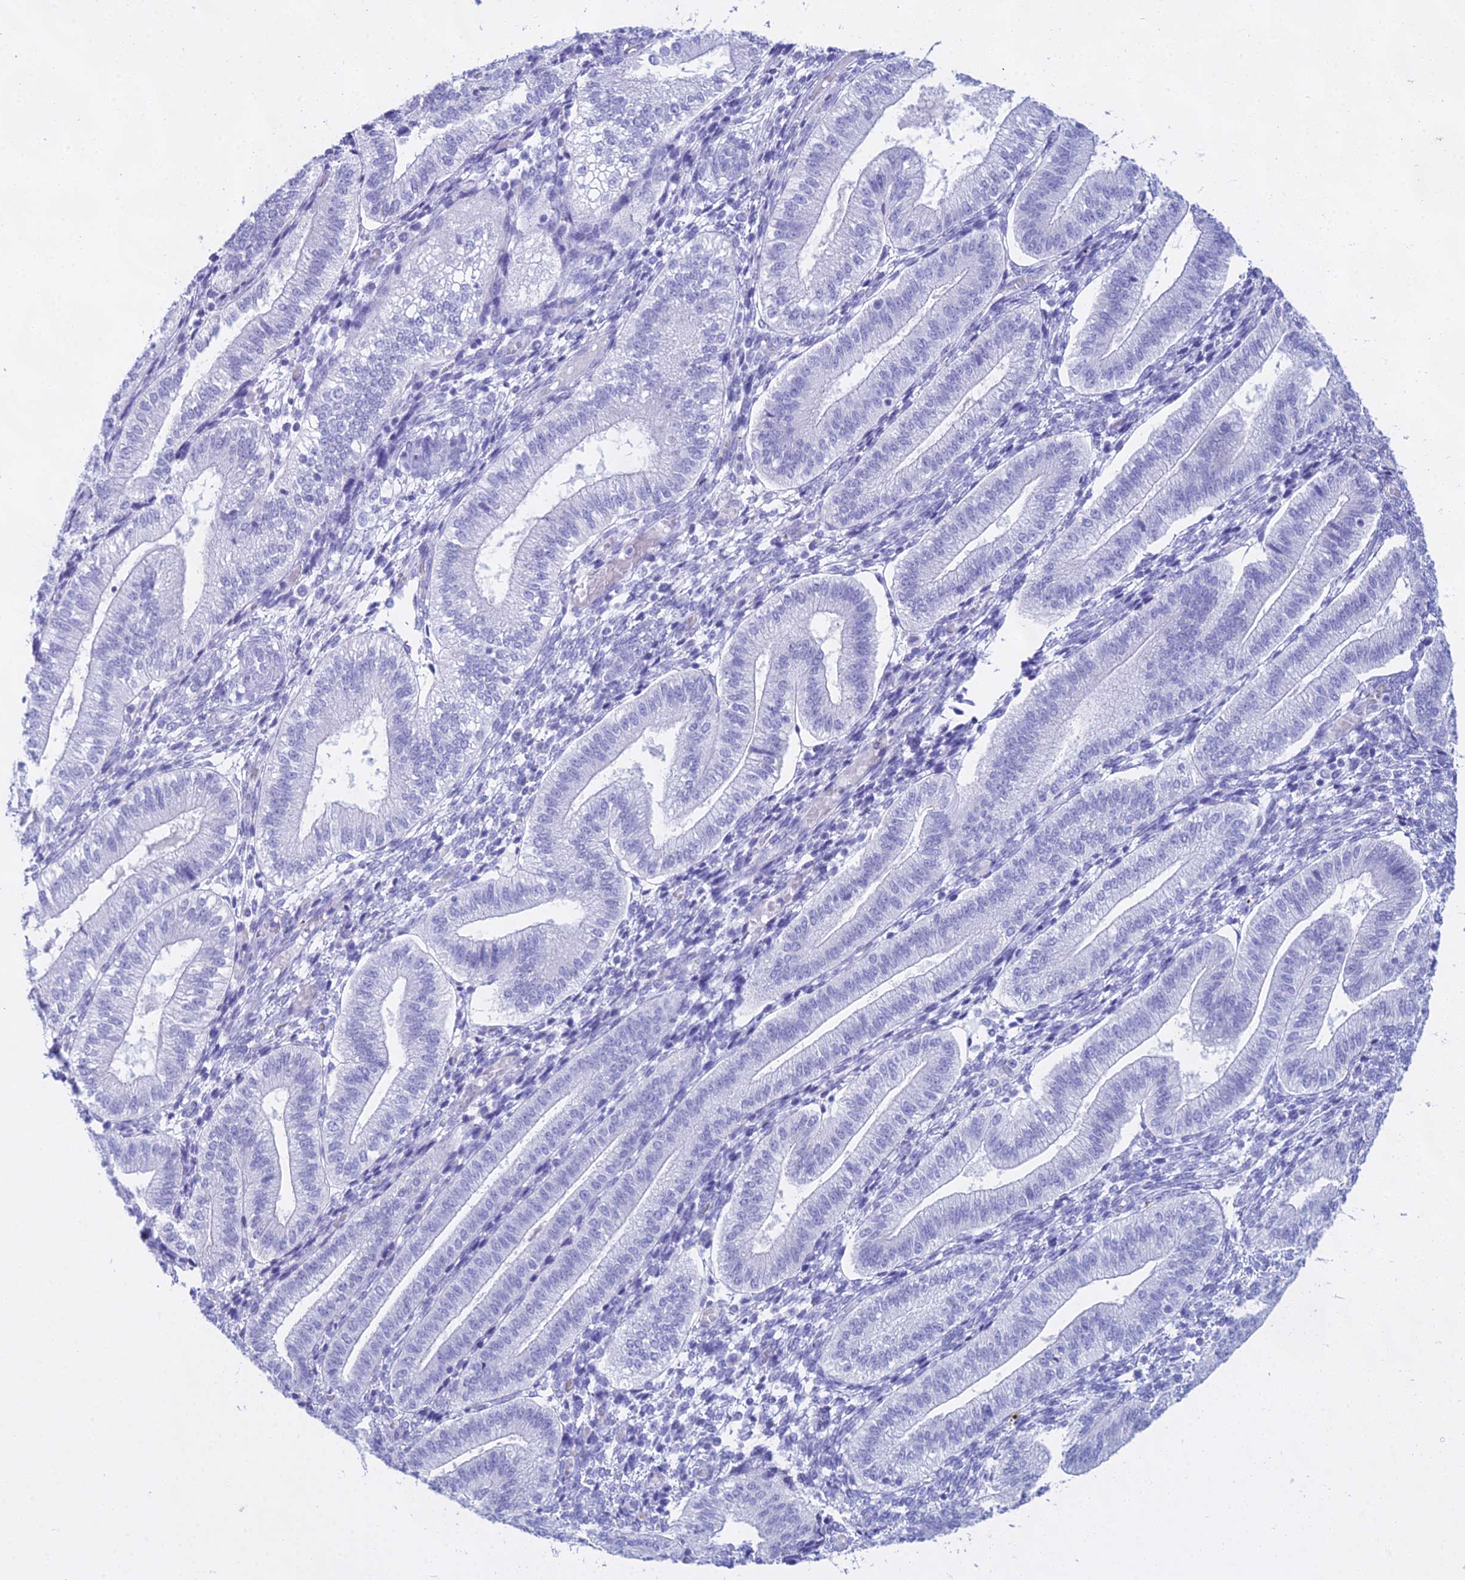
{"staining": {"intensity": "negative", "quantity": "none", "location": "none"}, "tissue": "endometrium", "cell_type": "Cells in endometrial stroma", "image_type": "normal", "snomed": [{"axis": "morphology", "description": "Normal tissue, NOS"}, {"axis": "topography", "description": "Endometrium"}], "caption": "An image of endometrium stained for a protein demonstrates no brown staining in cells in endometrial stroma. Brightfield microscopy of immunohistochemistry (IHC) stained with DAB (3,3'-diaminobenzidine) (brown) and hematoxylin (blue), captured at high magnification.", "gene": "CGB1", "patient": {"sex": "female", "age": 34}}